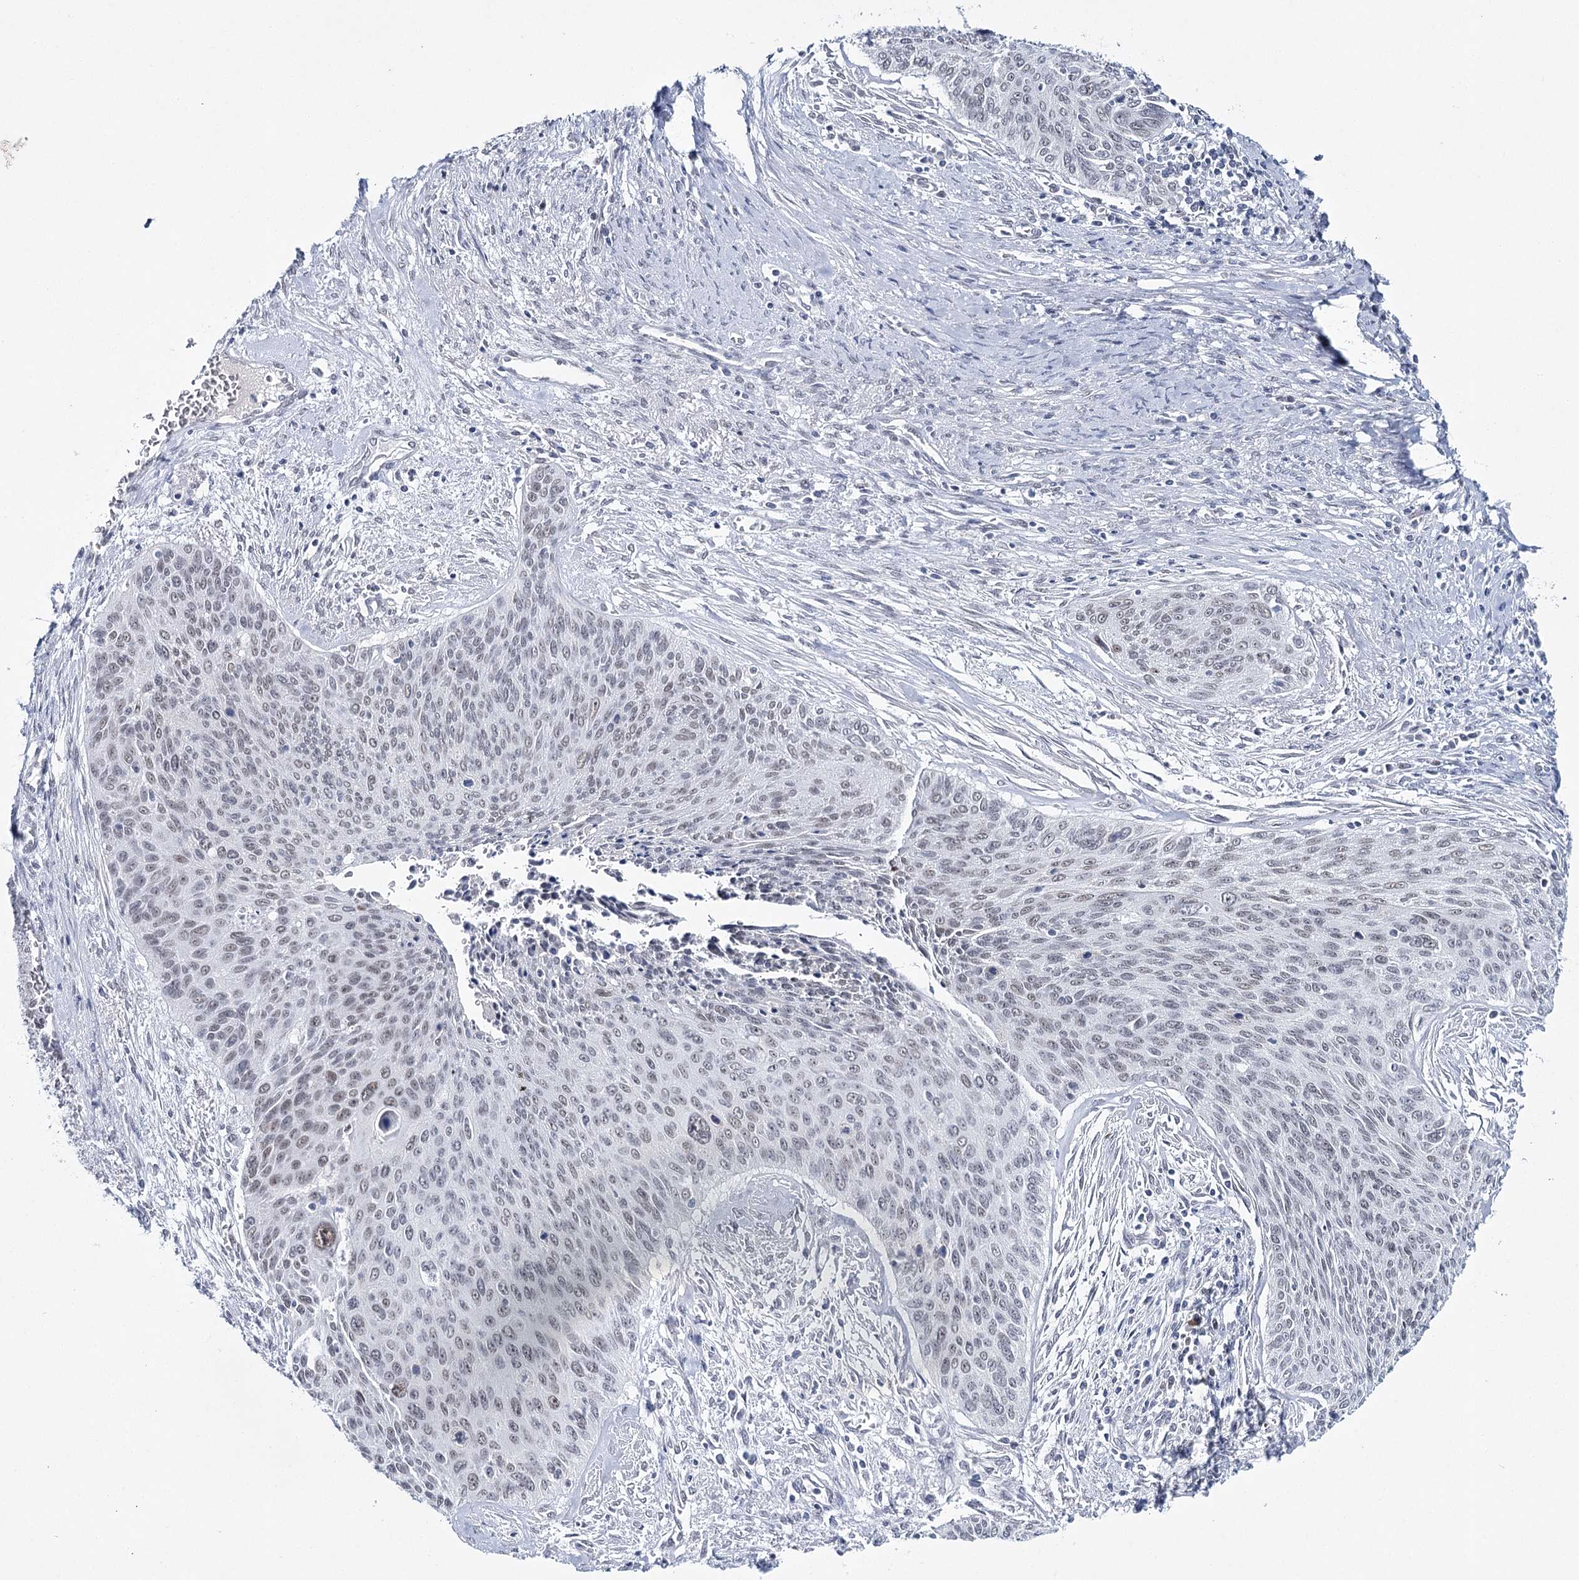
{"staining": {"intensity": "weak", "quantity": ">75%", "location": "nuclear"}, "tissue": "cervical cancer", "cell_type": "Tumor cells", "image_type": "cancer", "snomed": [{"axis": "morphology", "description": "Squamous cell carcinoma, NOS"}, {"axis": "topography", "description": "Cervix"}], "caption": "High-magnification brightfield microscopy of cervical squamous cell carcinoma stained with DAB (3,3'-diaminobenzidine) (brown) and counterstained with hematoxylin (blue). tumor cells exhibit weak nuclear positivity is seen in approximately>75% of cells.", "gene": "ZC3H8", "patient": {"sex": "female", "age": 55}}